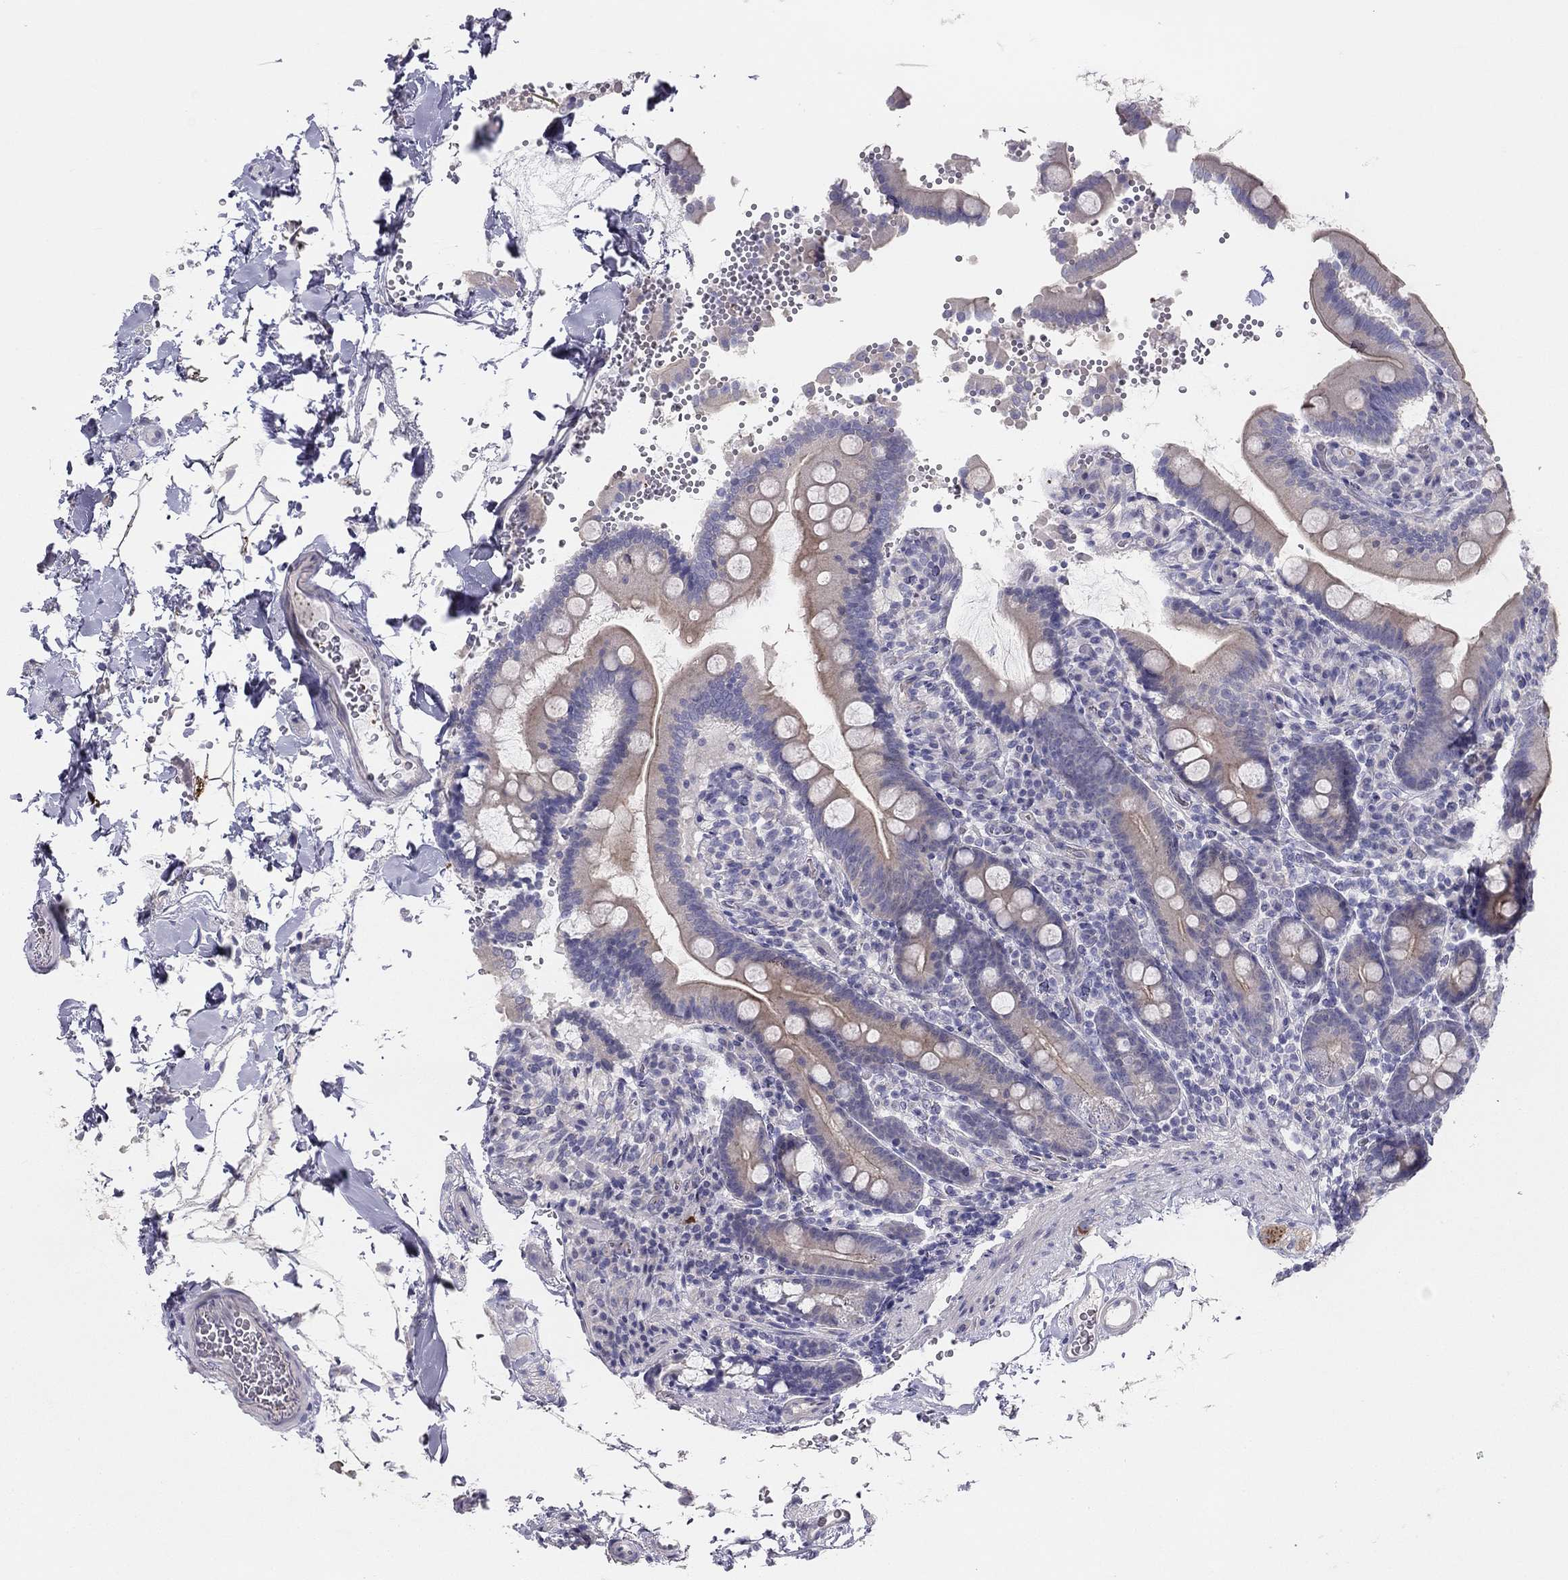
{"staining": {"intensity": "weak", "quantity": "<25%", "location": "cytoplasmic/membranous"}, "tissue": "duodenum", "cell_type": "Glandular cells", "image_type": "normal", "snomed": [{"axis": "morphology", "description": "Normal tissue, NOS"}, {"axis": "topography", "description": "Duodenum"}], "caption": "Immunohistochemistry histopathology image of unremarkable duodenum stained for a protein (brown), which displays no positivity in glandular cells.", "gene": "MGAT4C", "patient": {"sex": "male", "age": 59}}